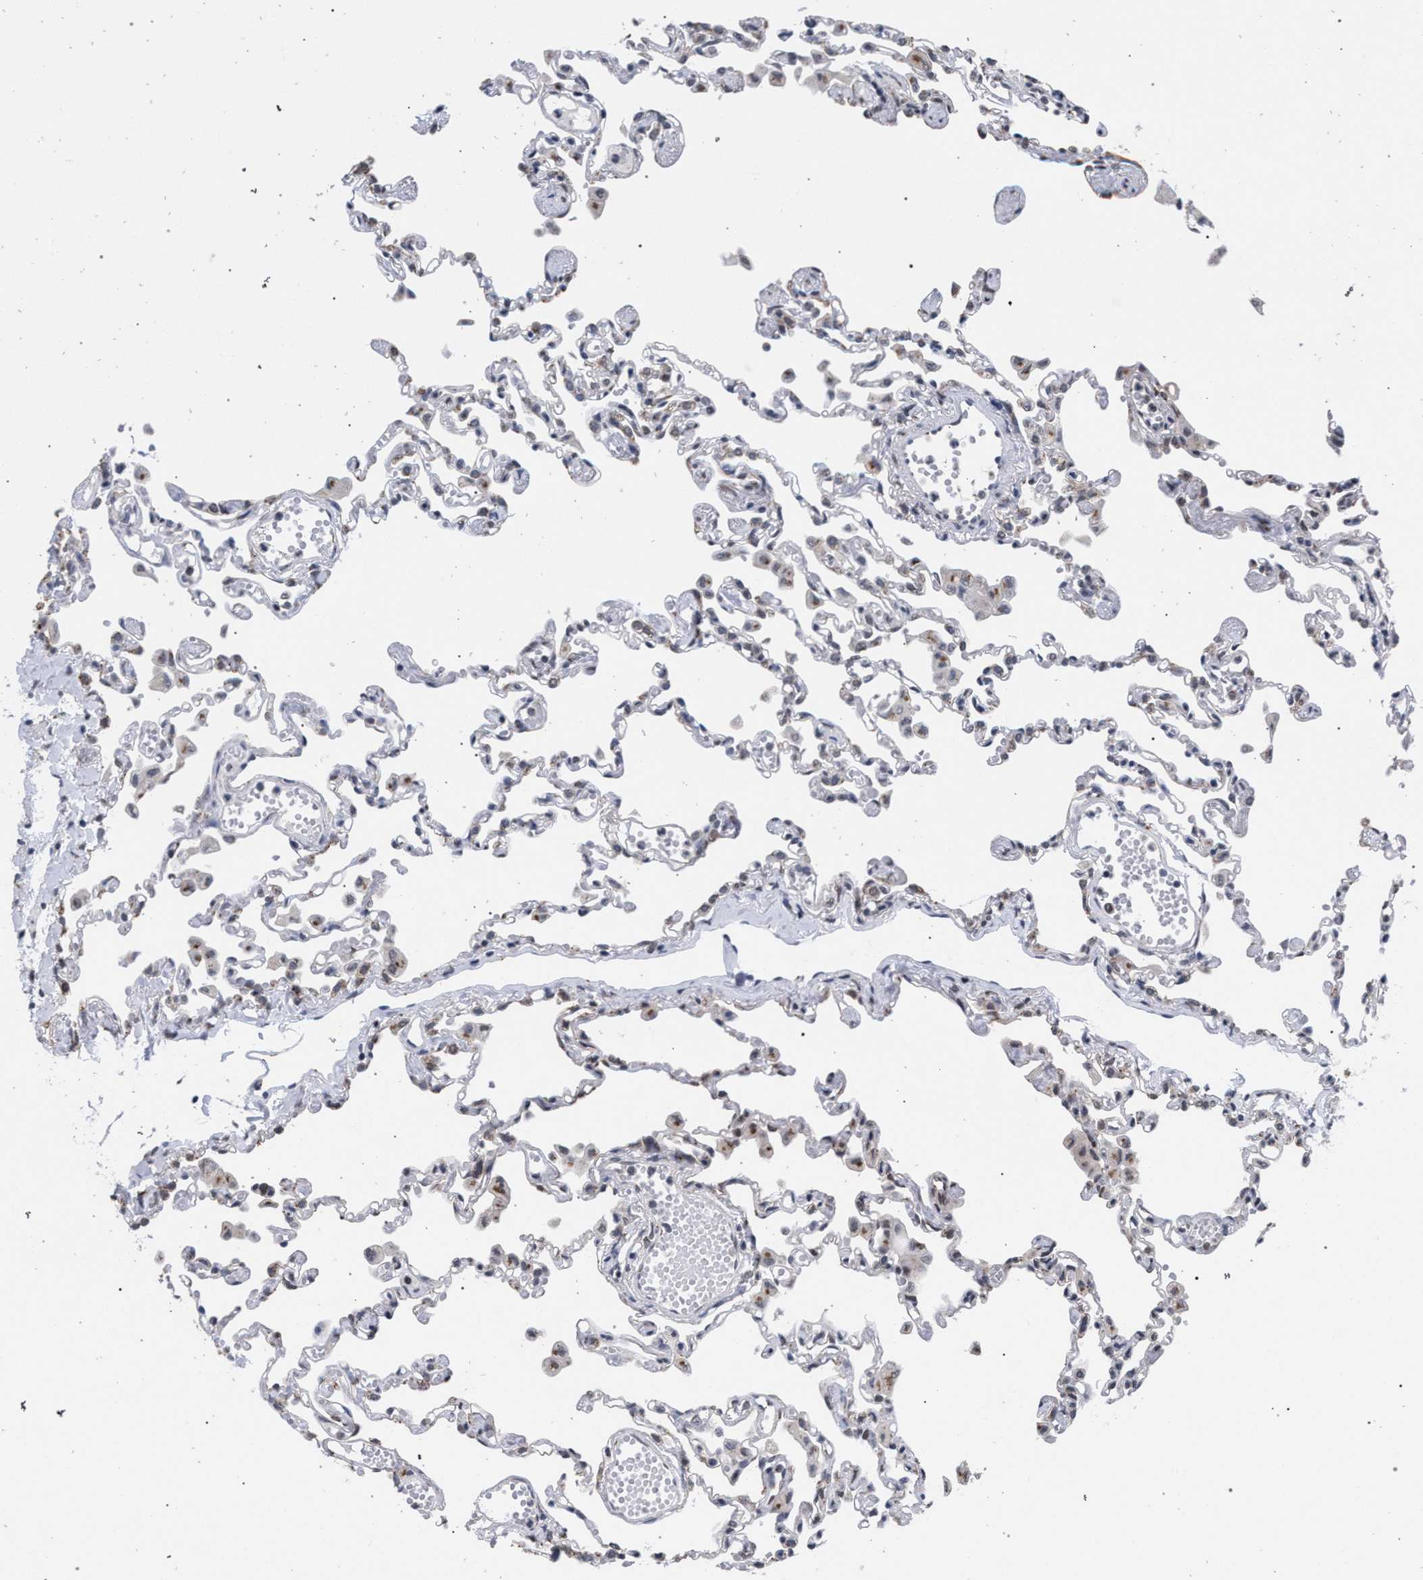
{"staining": {"intensity": "moderate", "quantity": "<25%", "location": "cytoplasmic/membranous"}, "tissue": "lung", "cell_type": "Alveolar cells", "image_type": "normal", "snomed": [{"axis": "morphology", "description": "Normal tissue, NOS"}, {"axis": "topography", "description": "Bronchus"}, {"axis": "topography", "description": "Lung"}], "caption": "Protein staining reveals moderate cytoplasmic/membranous positivity in approximately <25% of alveolar cells in benign lung. The staining was performed using DAB (3,3'-diaminobenzidine) to visualize the protein expression in brown, while the nuclei were stained in blue with hematoxylin (Magnification: 20x).", "gene": "GOLGA2", "patient": {"sex": "female", "age": 49}}